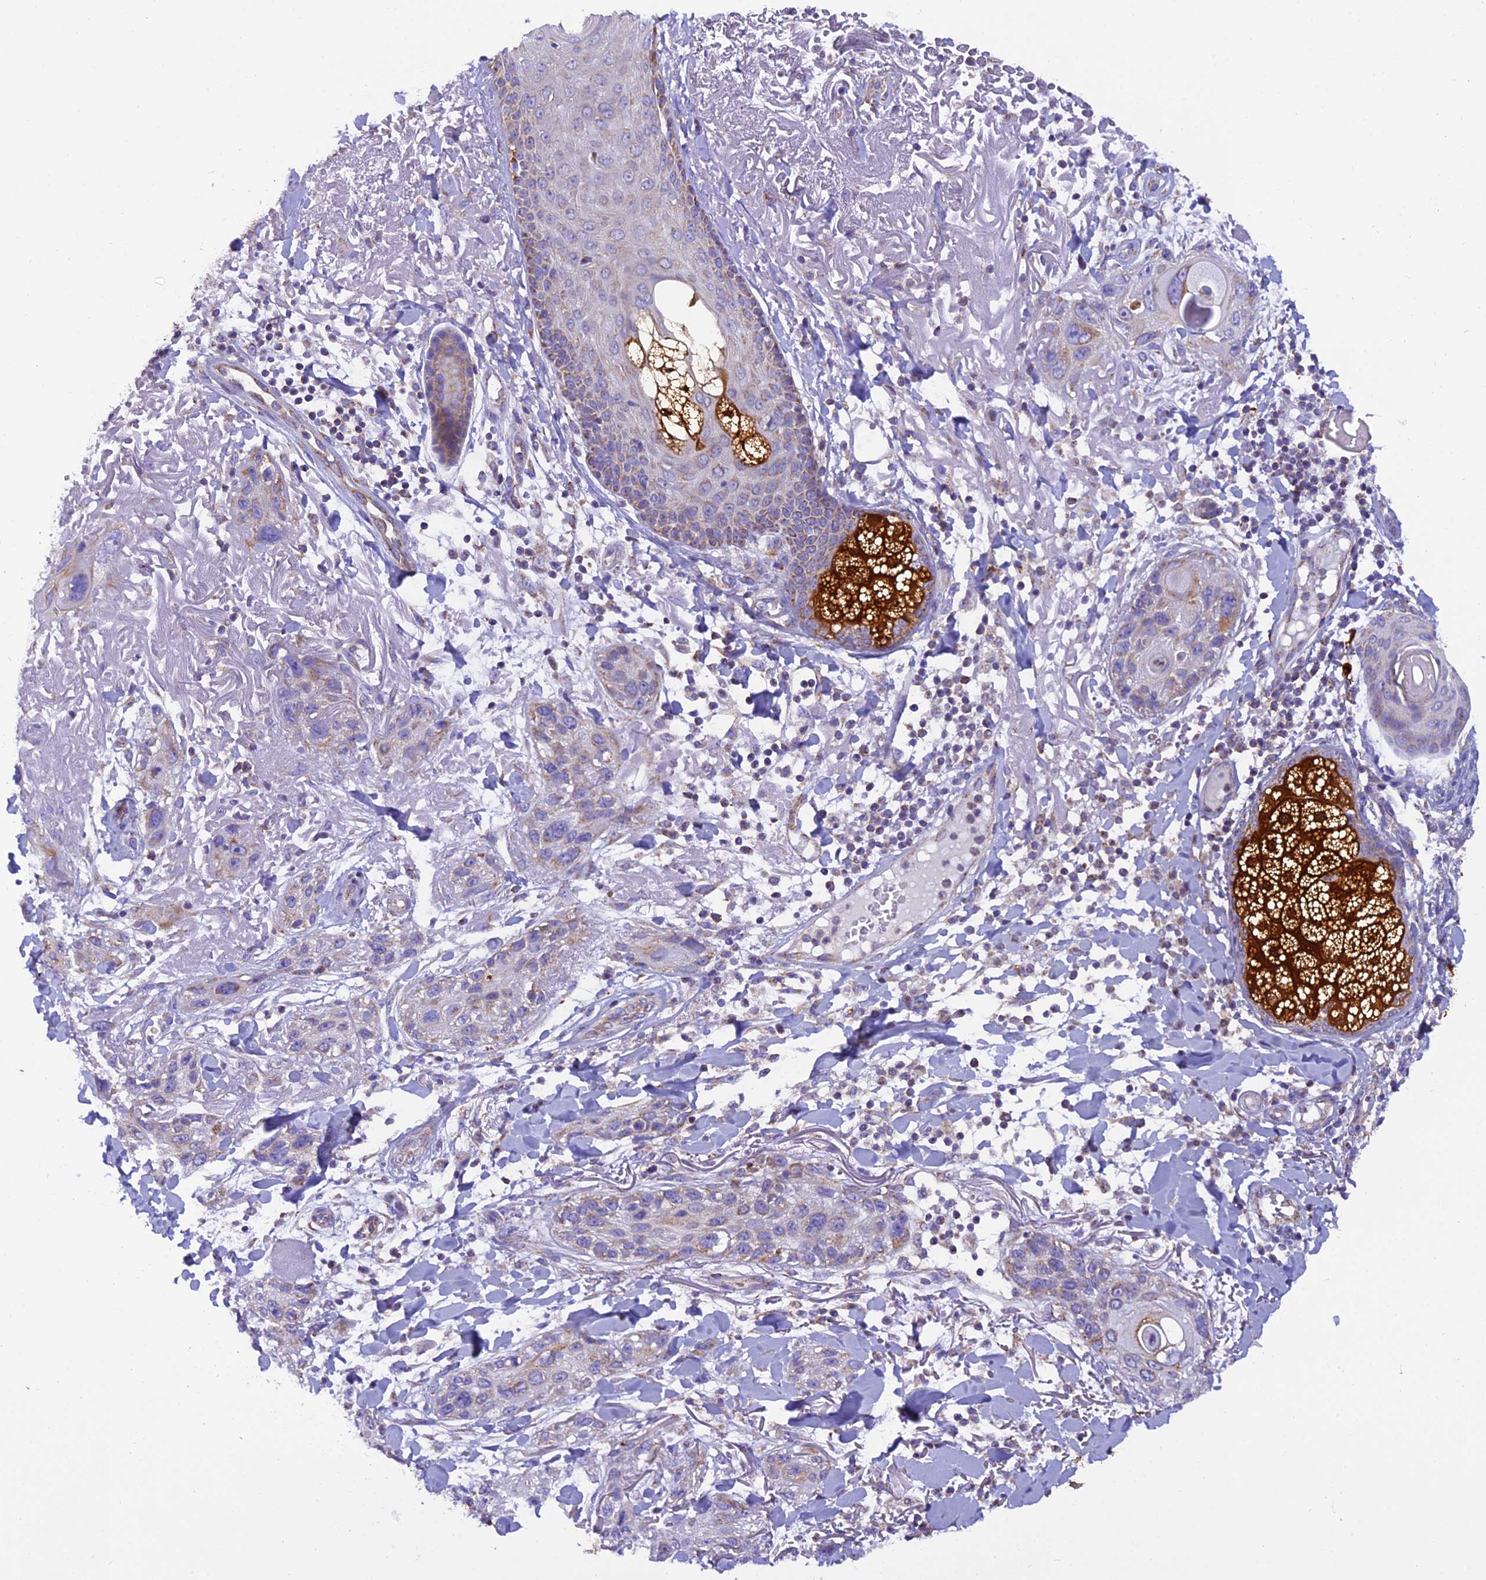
{"staining": {"intensity": "weak", "quantity": "<25%", "location": "cytoplasmic/membranous"}, "tissue": "skin cancer", "cell_type": "Tumor cells", "image_type": "cancer", "snomed": [{"axis": "morphology", "description": "Normal tissue, NOS"}, {"axis": "morphology", "description": "Squamous cell carcinoma, NOS"}, {"axis": "topography", "description": "Skin"}], "caption": "An image of squamous cell carcinoma (skin) stained for a protein demonstrates no brown staining in tumor cells.", "gene": "GPD1", "patient": {"sex": "male", "age": 72}}